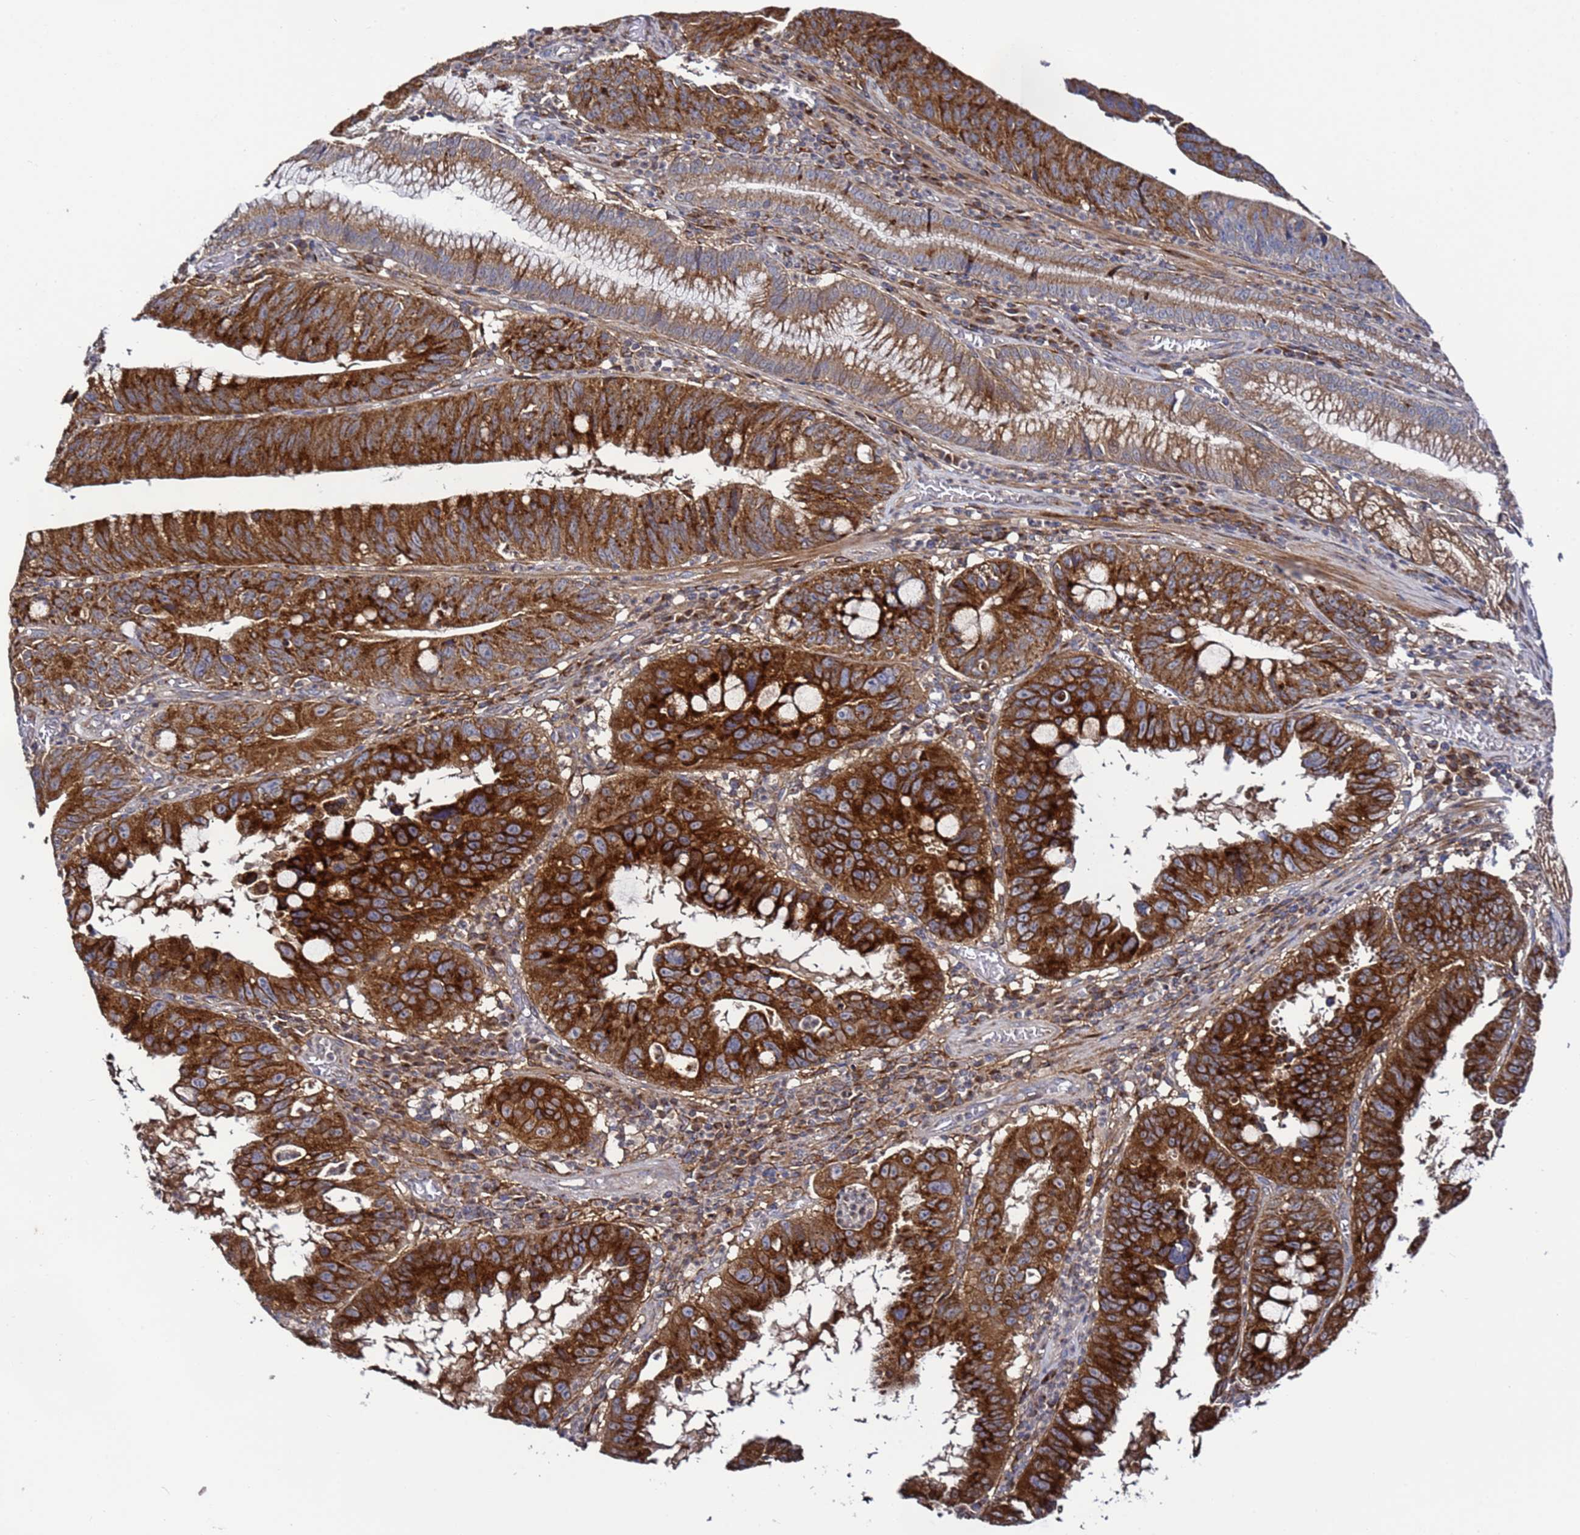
{"staining": {"intensity": "strong", "quantity": ">75%", "location": "cytoplasmic/membranous"}, "tissue": "stomach cancer", "cell_type": "Tumor cells", "image_type": "cancer", "snomed": [{"axis": "morphology", "description": "Adenocarcinoma, NOS"}, {"axis": "topography", "description": "Stomach"}], "caption": "Approximately >75% of tumor cells in human stomach adenocarcinoma demonstrate strong cytoplasmic/membranous protein staining as visualized by brown immunohistochemical staining.", "gene": "TMEM176B", "patient": {"sex": "male", "age": 59}}